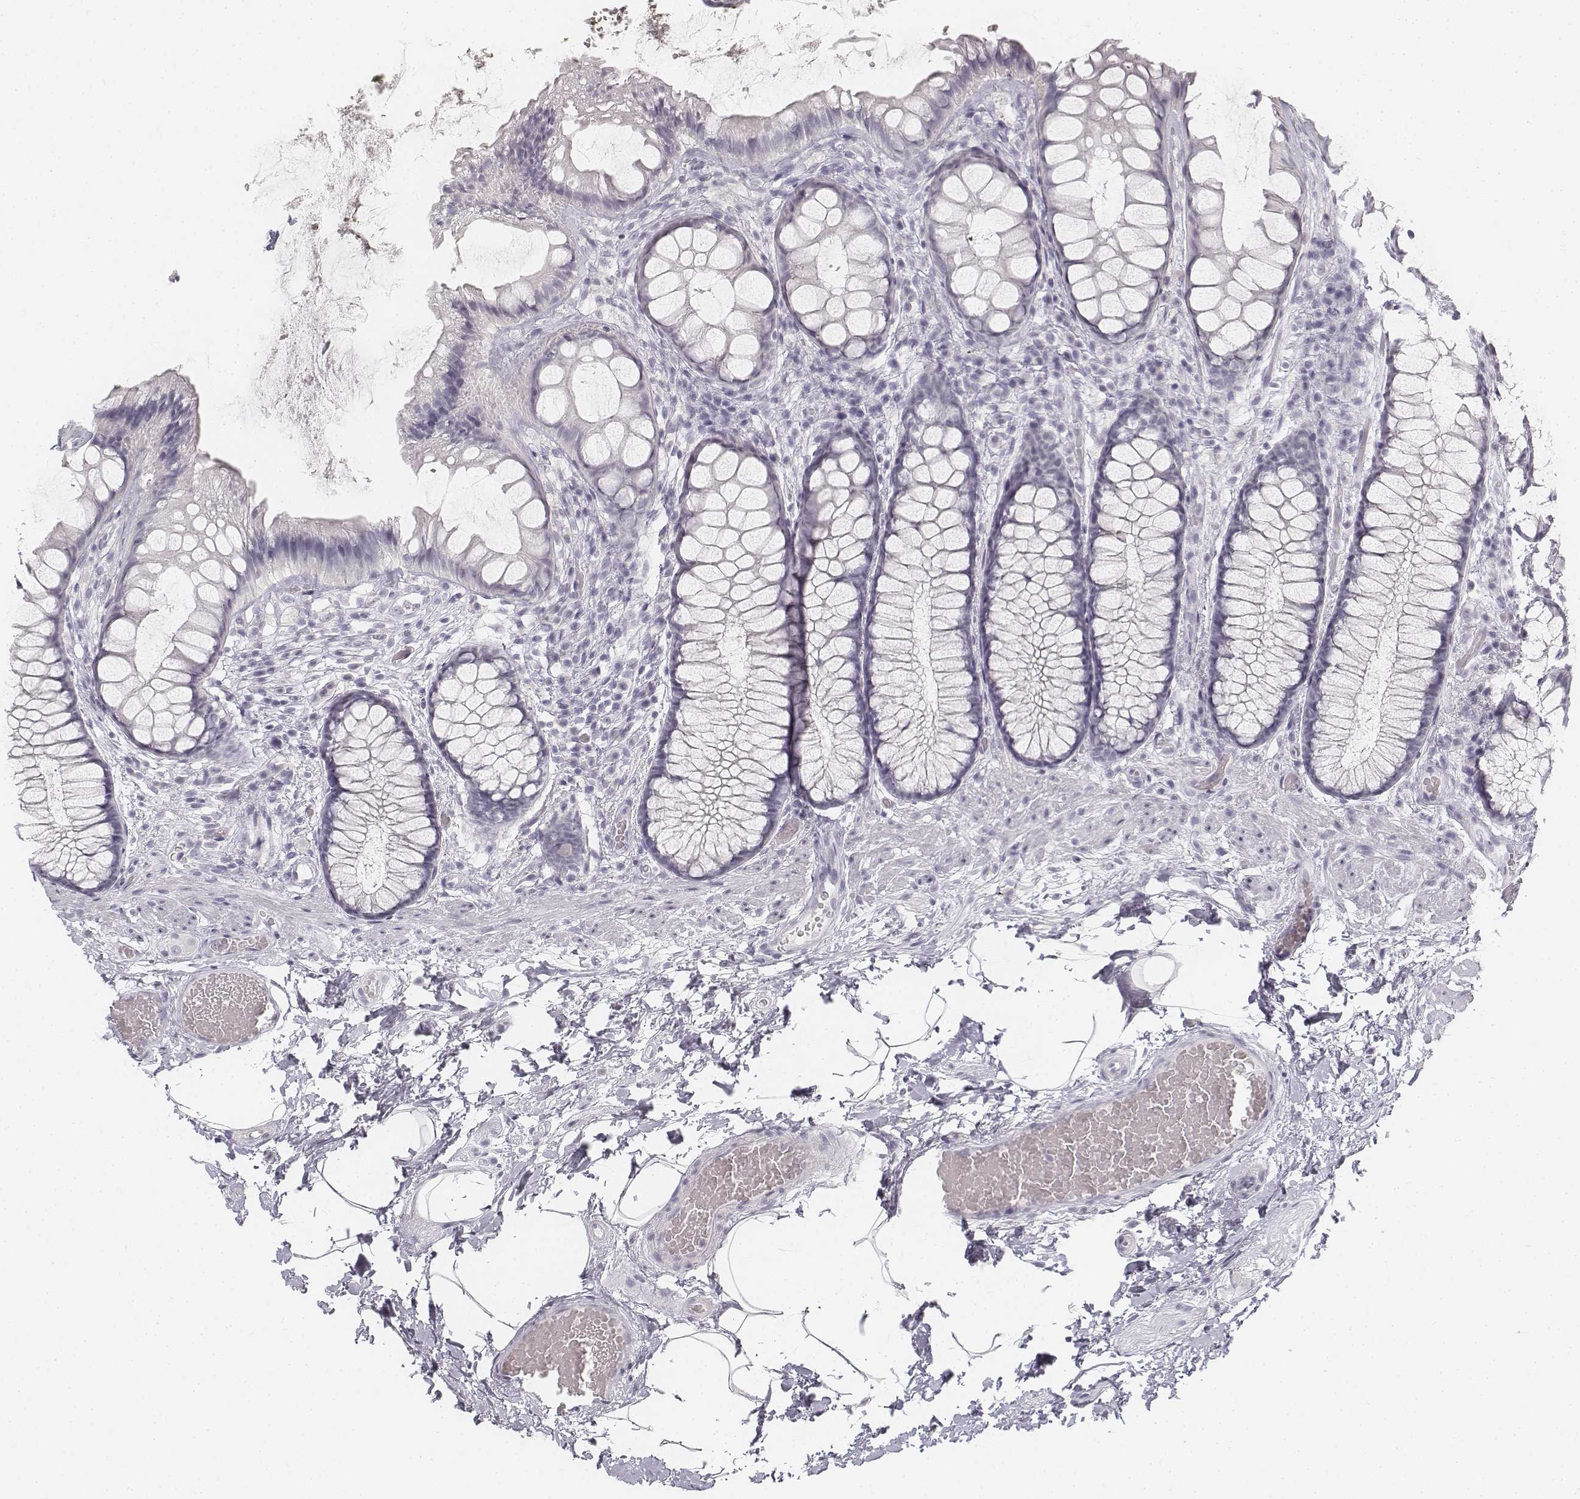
{"staining": {"intensity": "negative", "quantity": "none", "location": "none"}, "tissue": "rectum", "cell_type": "Glandular cells", "image_type": "normal", "snomed": [{"axis": "morphology", "description": "Normal tissue, NOS"}, {"axis": "topography", "description": "Rectum"}], "caption": "Photomicrograph shows no protein expression in glandular cells of benign rectum. The staining is performed using DAB (3,3'-diaminobenzidine) brown chromogen with nuclei counter-stained in using hematoxylin.", "gene": "KRT25", "patient": {"sex": "female", "age": 62}}